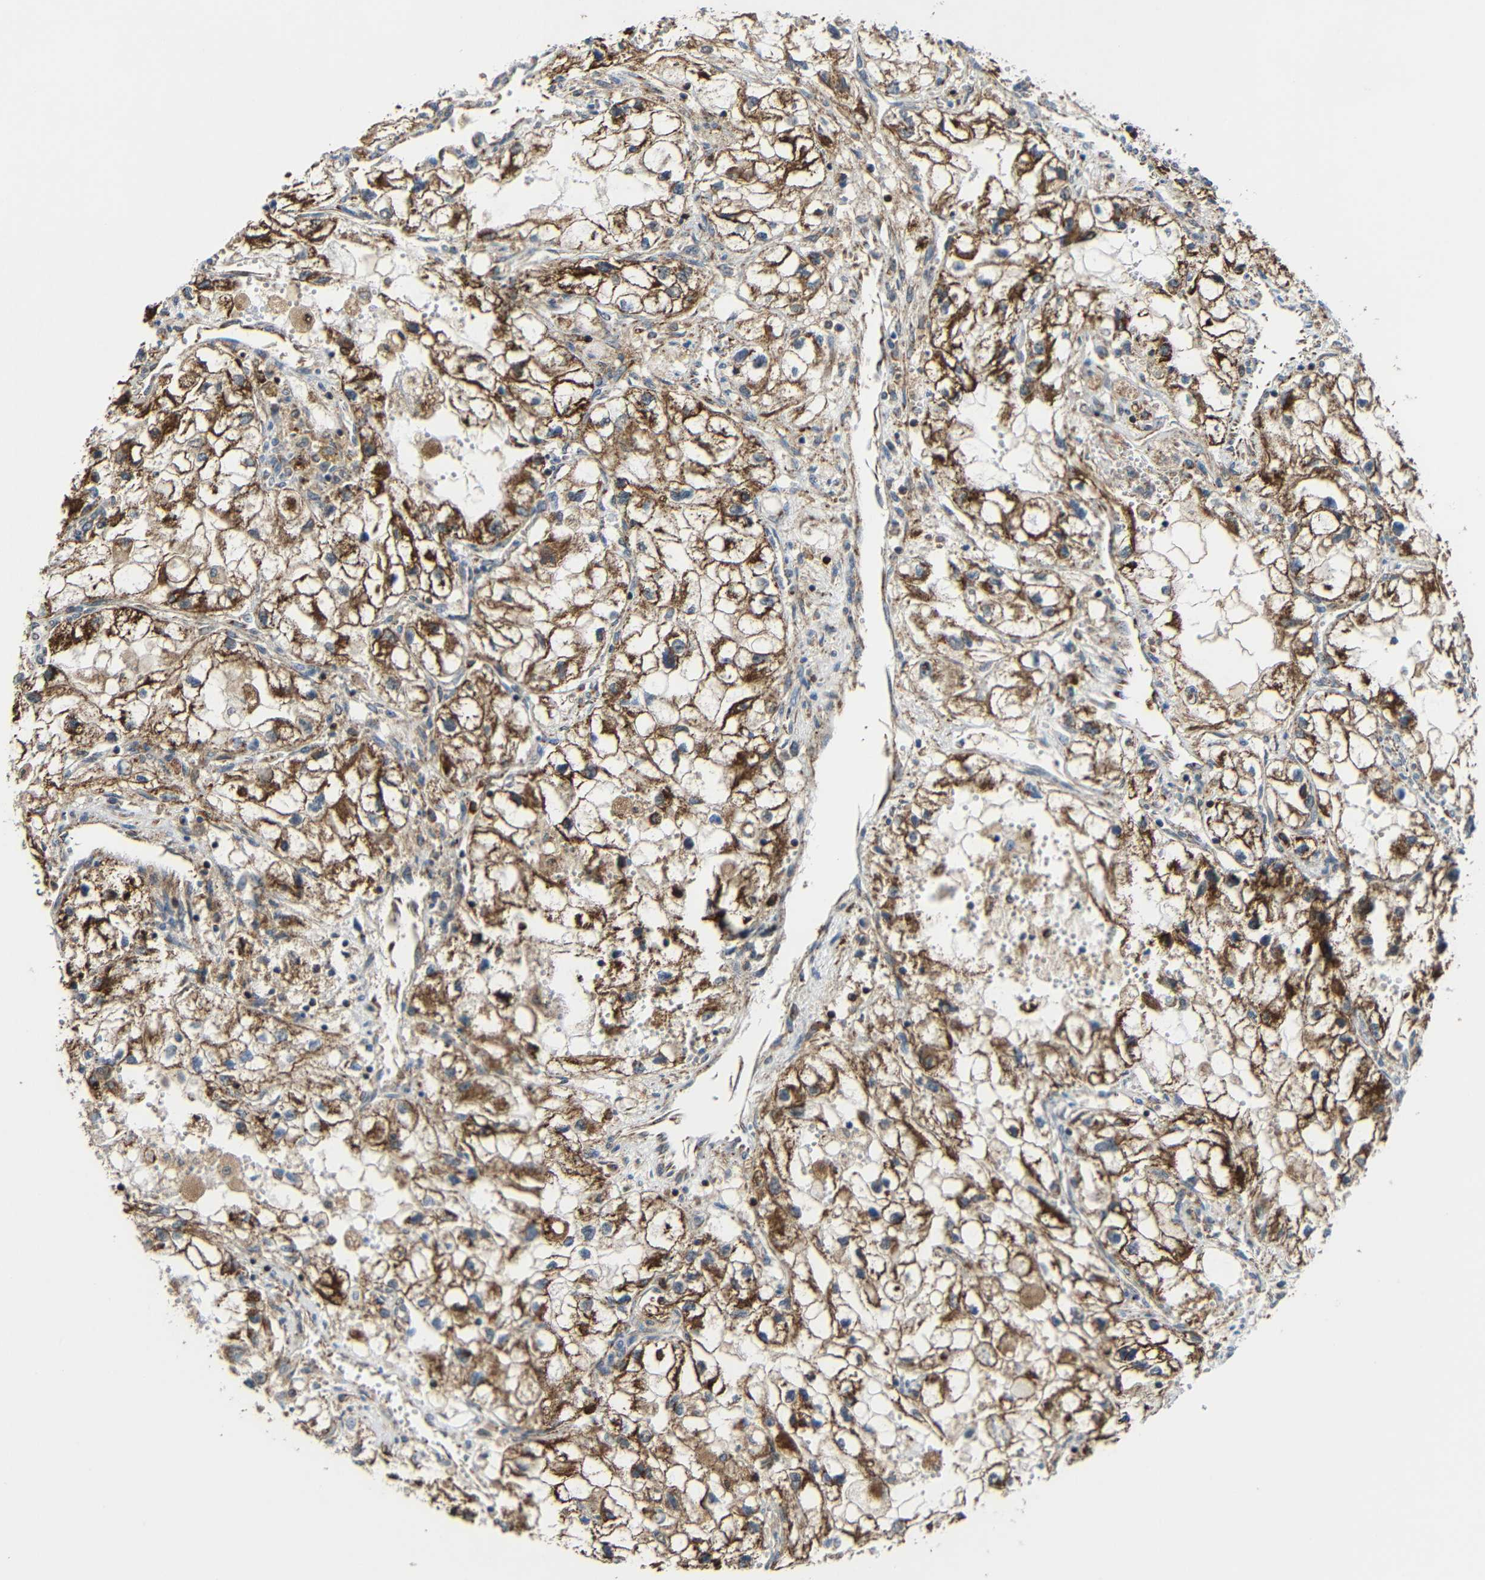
{"staining": {"intensity": "moderate", "quantity": ">75%", "location": "cytoplasmic/membranous"}, "tissue": "renal cancer", "cell_type": "Tumor cells", "image_type": "cancer", "snomed": [{"axis": "morphology", "description": "Adenocarcinoma, NOS"}, {"axis": "topography", "description": "Kidney"}], "caption": "Moderate cytoplasmic/membranous protein positivity is appreciated in approximately >75% of tumor cells in renal cancer.", "gene": "C1GALT1", "patient": {"sex": "female", "age": 70}}